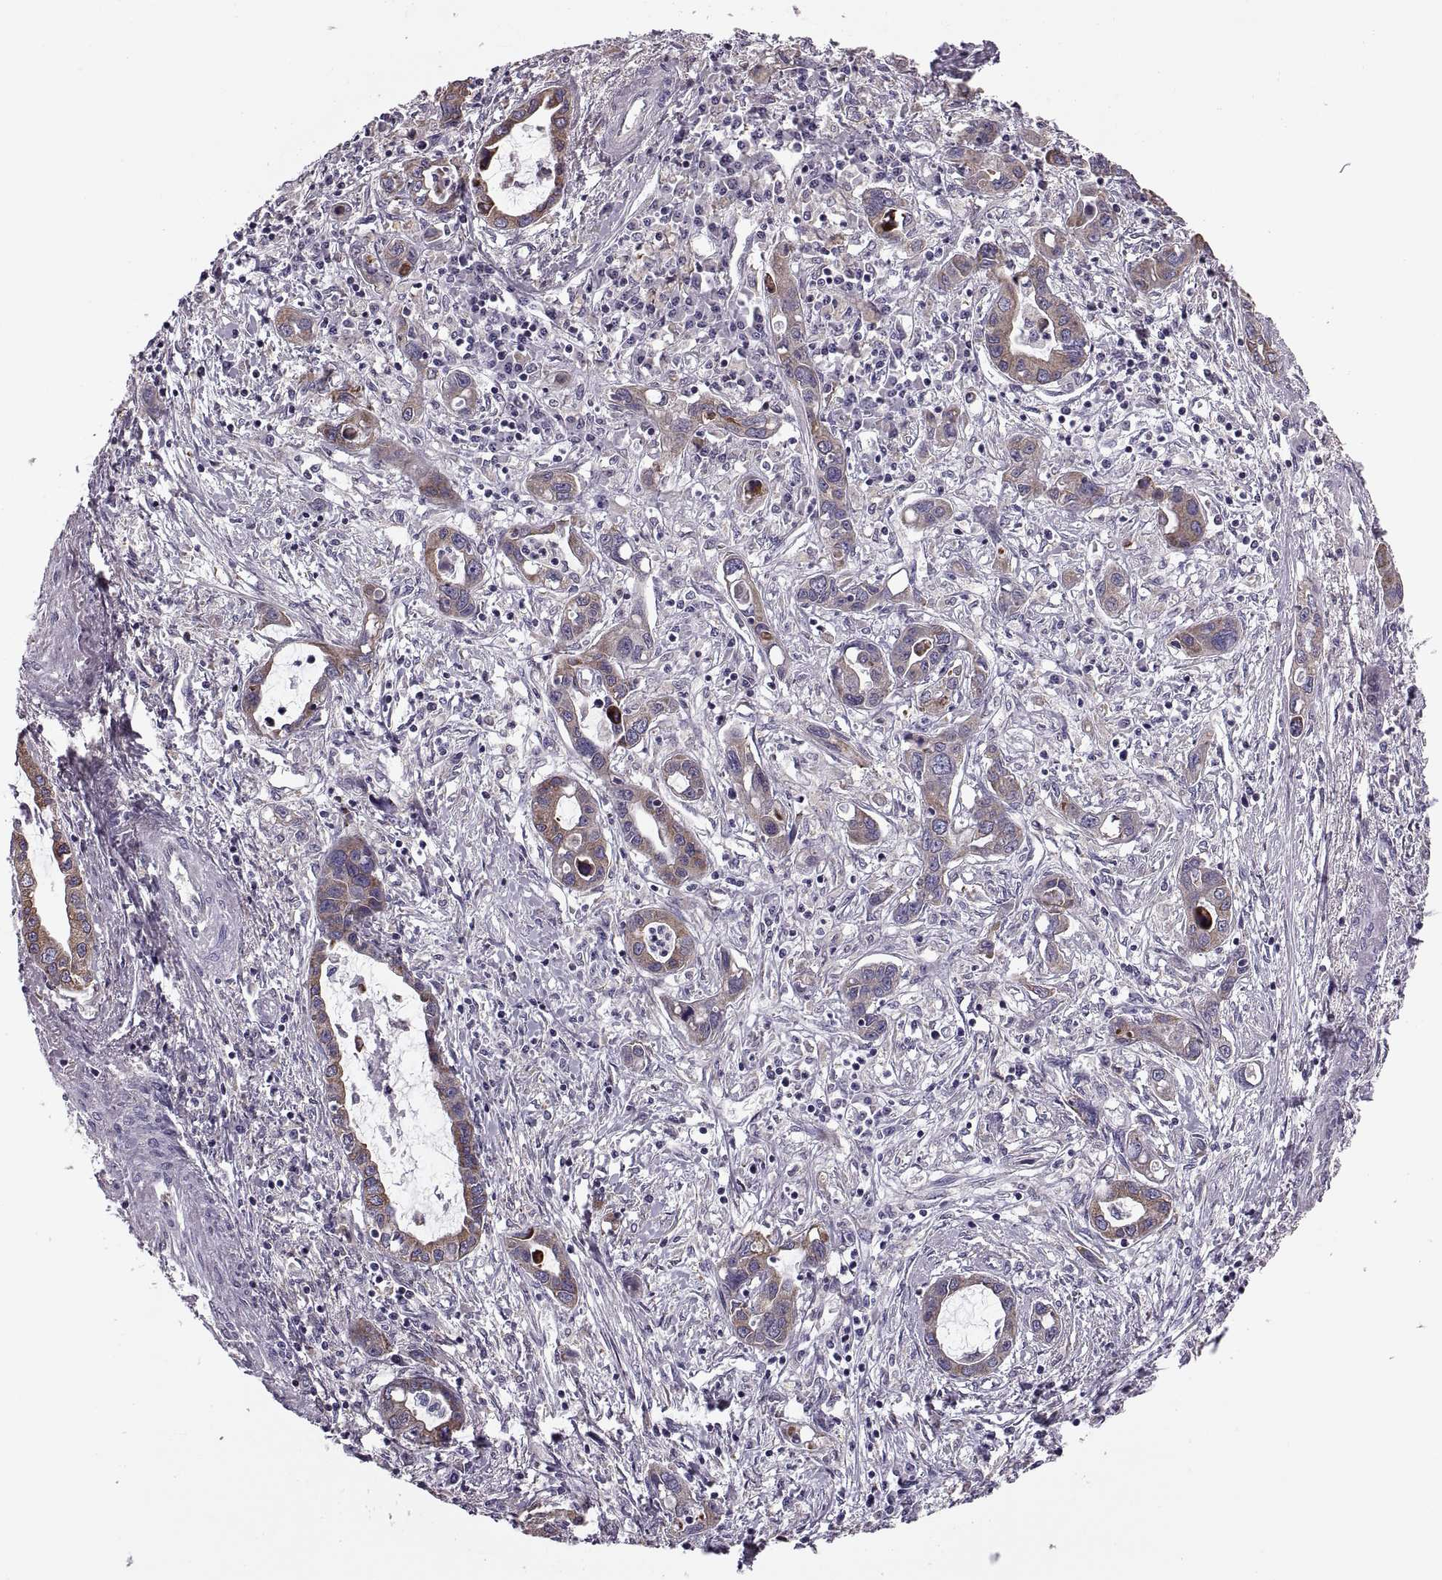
{"staining": {"intensity": "moderate", "quantity": ">75%", "location": "cytoplasmic/membranous"}, "tissue": "liver cancer", "cell_type": "Tumor cells", "image_type": "cancer", "snomed": [{"axis": "morphology", "description": "Cholangiocarcinoma"}, {"axis": "topography", "description": "Liver"}], "caption": "Human liver cancer (cholangiocarcinoma) stained for a protein (brown) reveals moderate cytoplasmic/membranous positive positivity in about >75% of tumor cells.", "gene": "LETM2", "patient": {"sex": "male", "age": 58}}